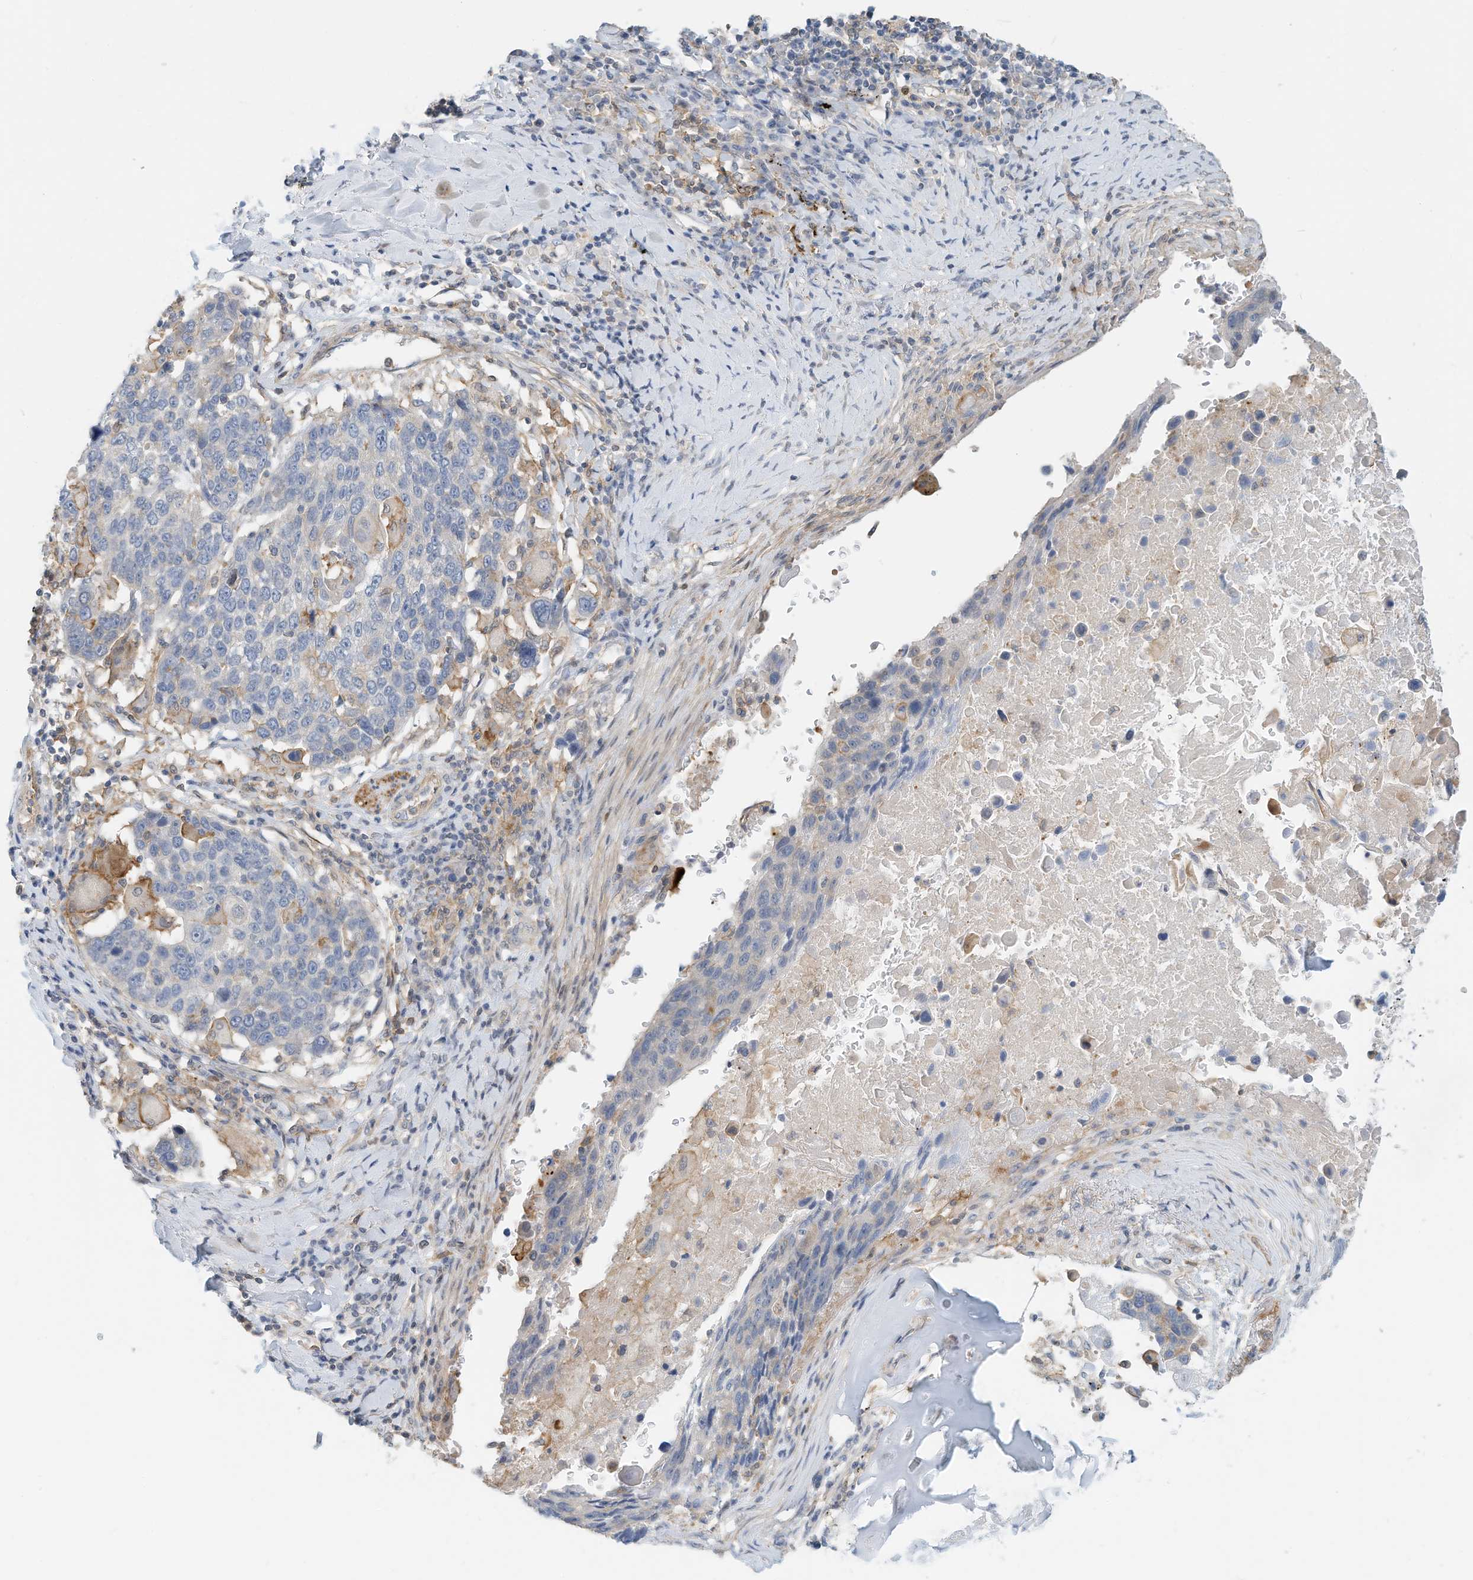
{"staining": {"intensity": "negative", "quantity": "none", "location": "none"}, "tissue": "lung cancer", "cell_type": "Tumor cells", "image_type": "cancer", "snomed": [{"axis": "morphology", "description": "Squamous cell carcinoma, NOS"}, {"axis": "topography", "description": "Lung"}], "caption": "A high-resolution histopathology image shows immunohistochemistry (IHC) staining of lung cancer, which demonstrates no significant expression in tumor cells.", "gene": "MICAL1", "patient": {"sex": "male", "age": 66}}